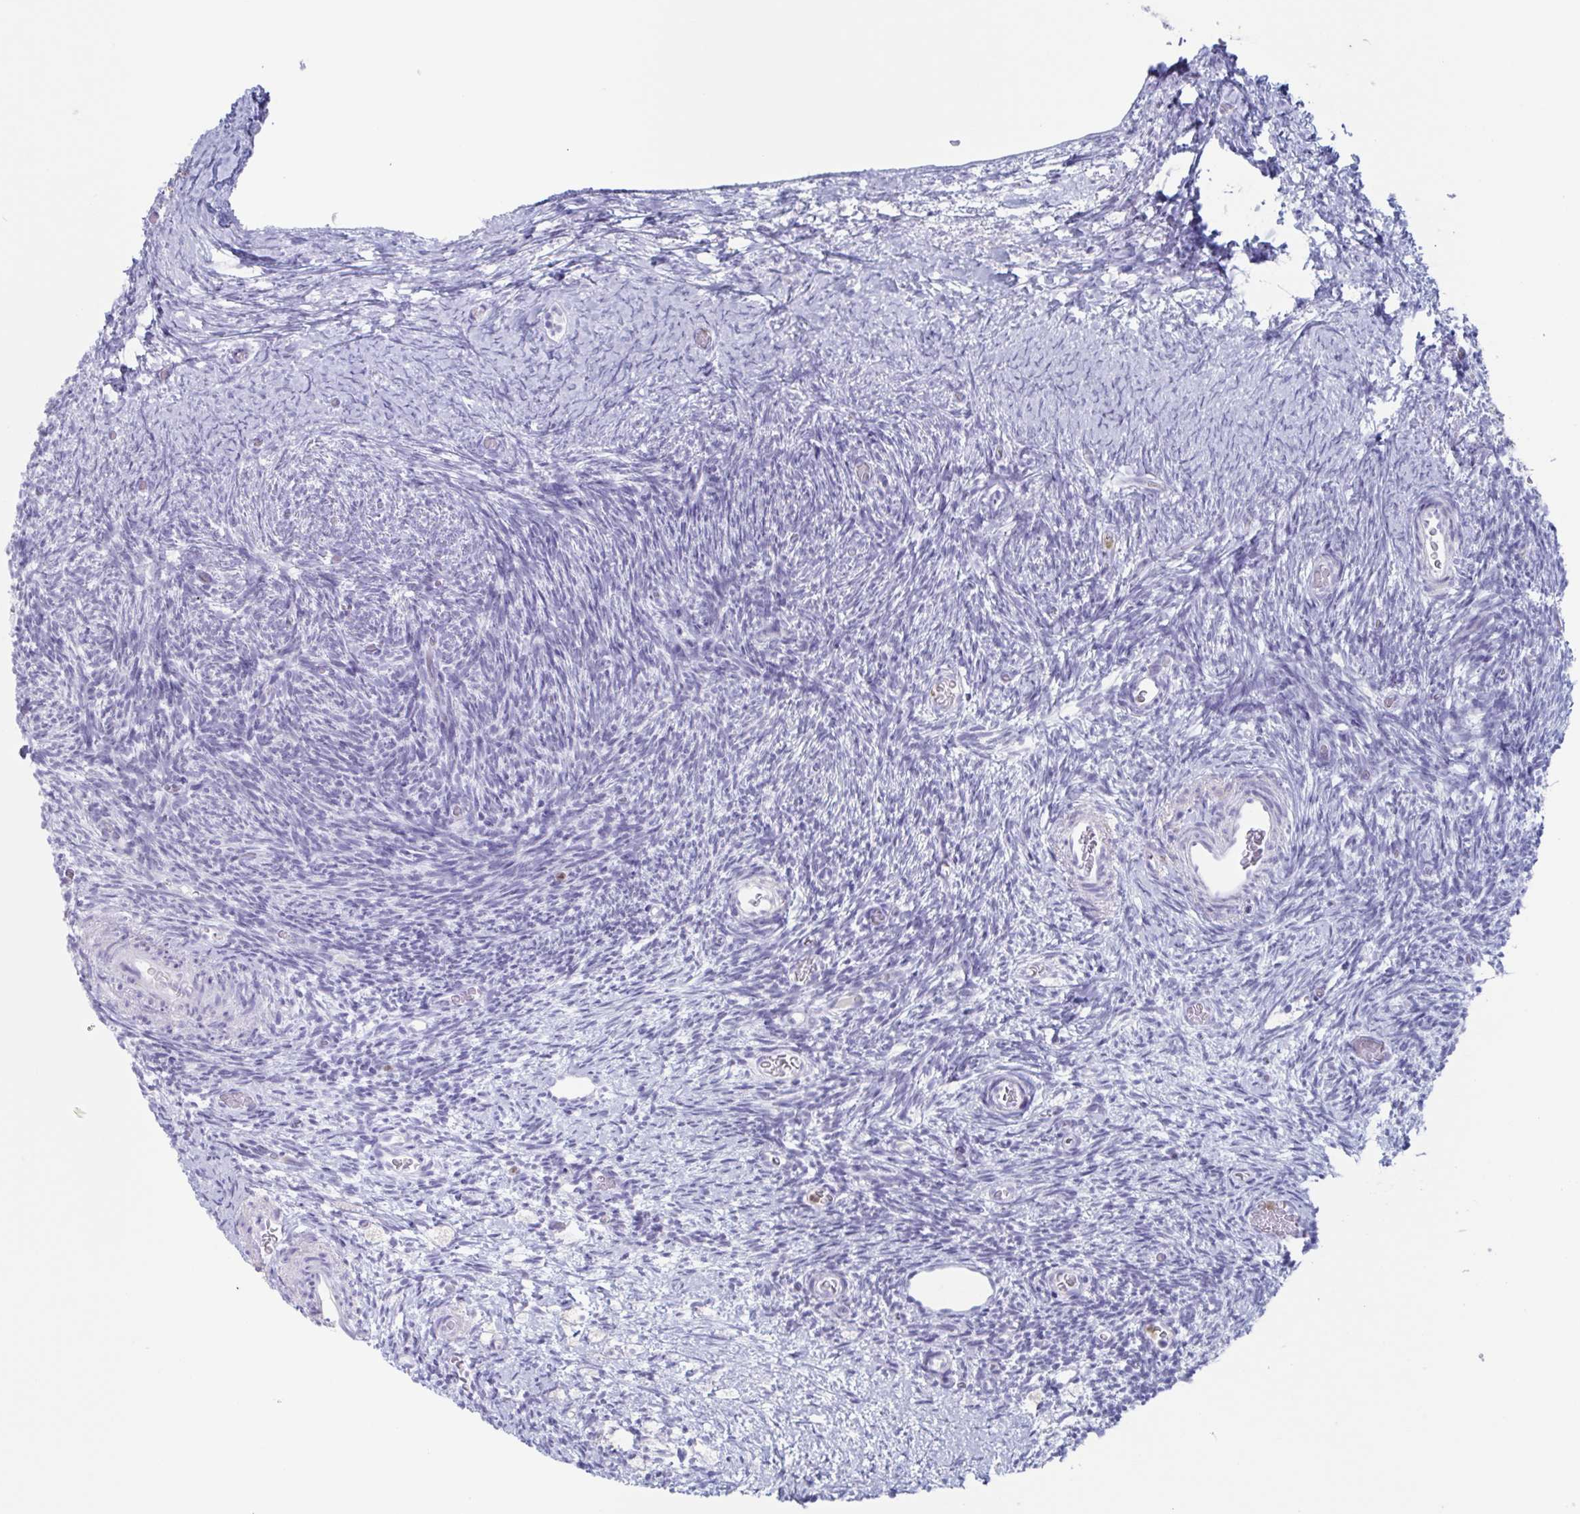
{"staining": {"intensity": "negative", "quantity": "none", "location": "none"}, "tissue": "ovary", "cell_type": "Ovarian stroma cells", "image_type": "normal", "snomed": [{"axis": "morphology", "description": "Normal tissue, NOS"}, {"axis": "topography", "description": "Ovary"}], "caption": "A high-resolution micrograph shows IHC staining of unremarkable ovary, which displays no significant positivity in ovarian stroma cells. (Stains: DAB (3,3'-diaminobenzidine) IHC with hematoxylin counter stain, Microscopy: brightfield microscopy at high magnification).", "gene": "CYP4F11", "patient": {"sex": "female", "age": 39}}